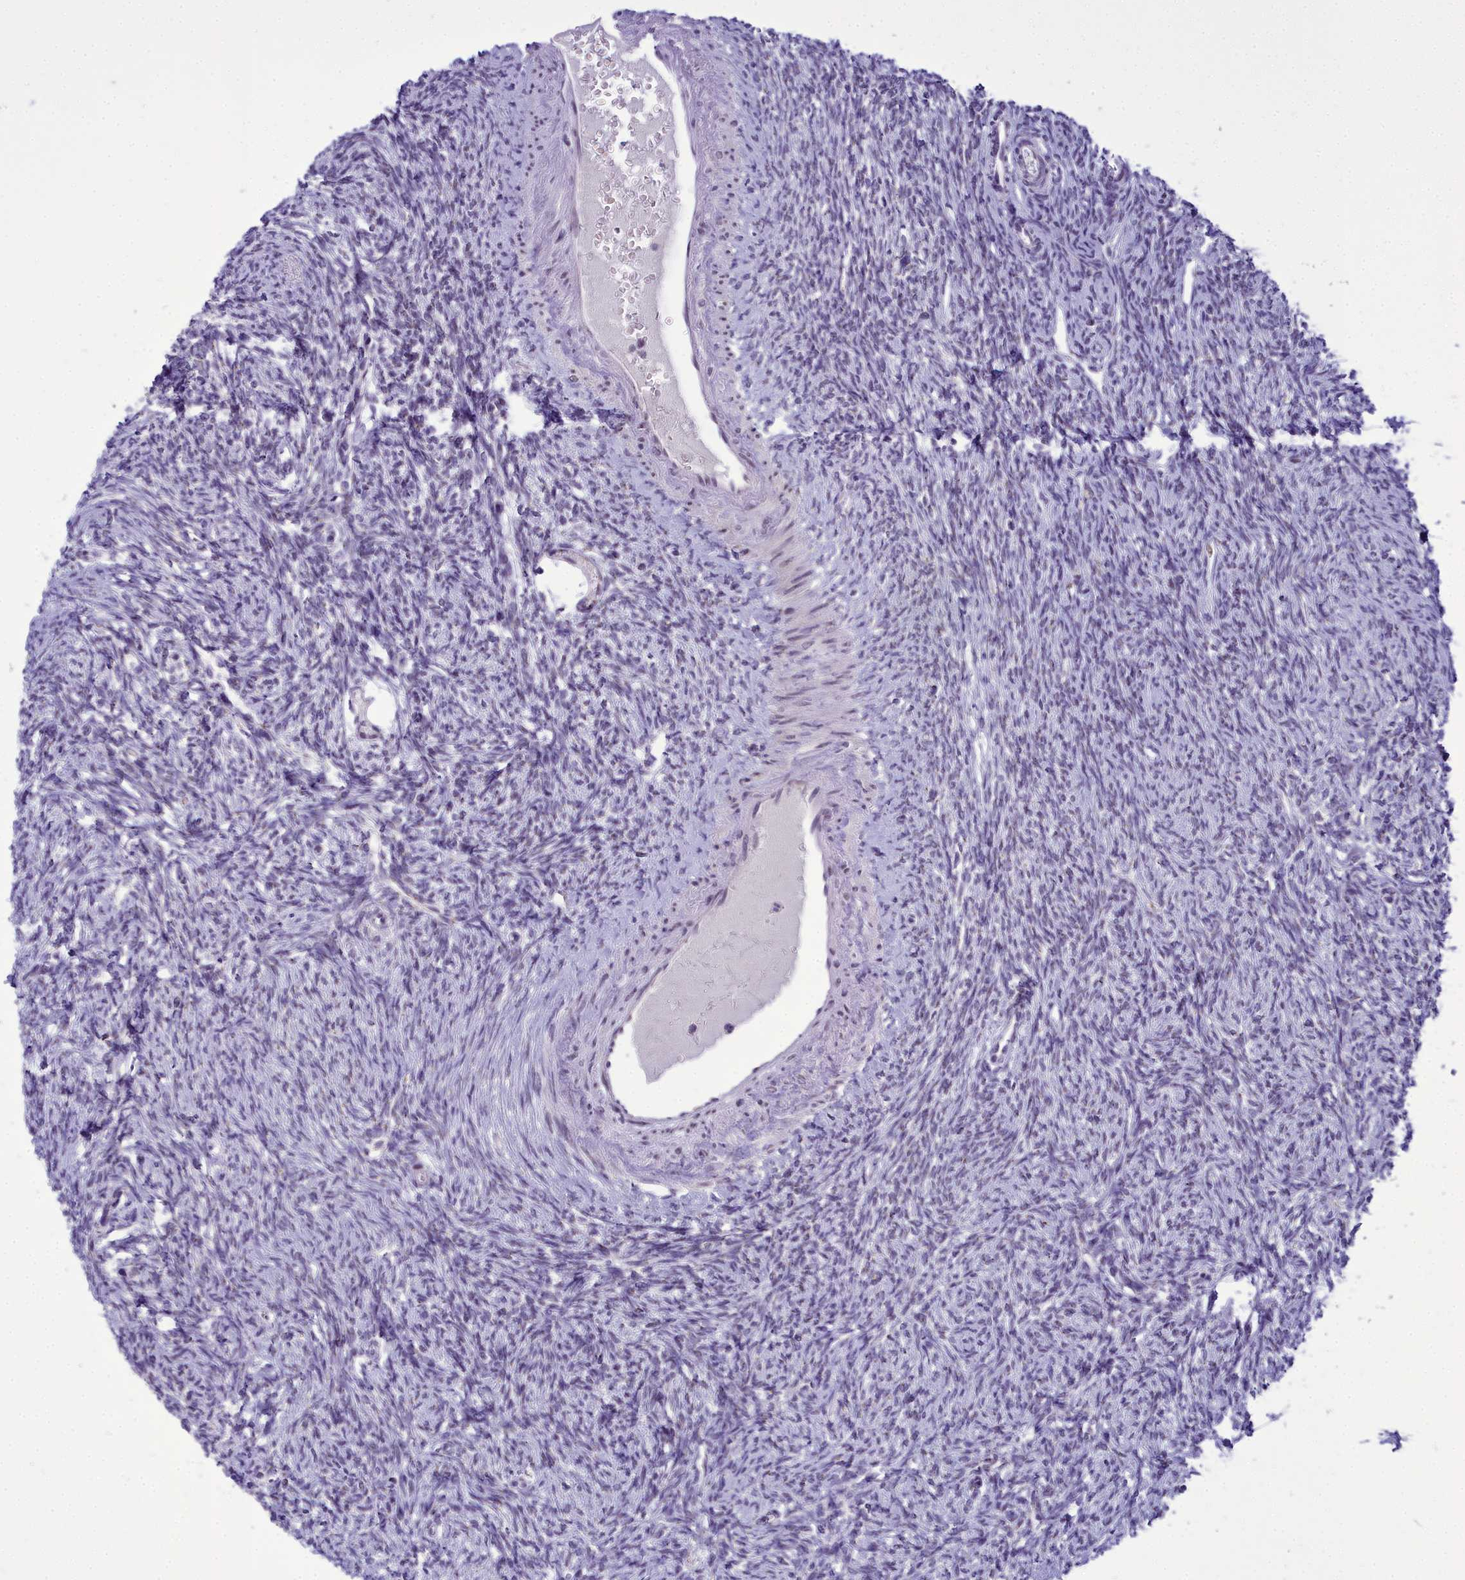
{"staining": {"intensity": "negative", "quantity": "none", "location": "none"}, "tissue": "ovary", "cell_type": "Ovarian stroma cells", "image_type": "normal", "snomed": [{"axis": "morphology", "description": "Normal tissue, NOS"}, {"axis": "morphology", "description": "Cyst, NOS"}, {"axis": "topography", "description": "Ovary"}], "caption": "An immunohistochemistry (IHC) image of unremarkable ovary is shown. There is no staining in ovarian stroma cells of ovary.", "gene": "B9D2", "patient": {"sex": "female", "age": 33}}